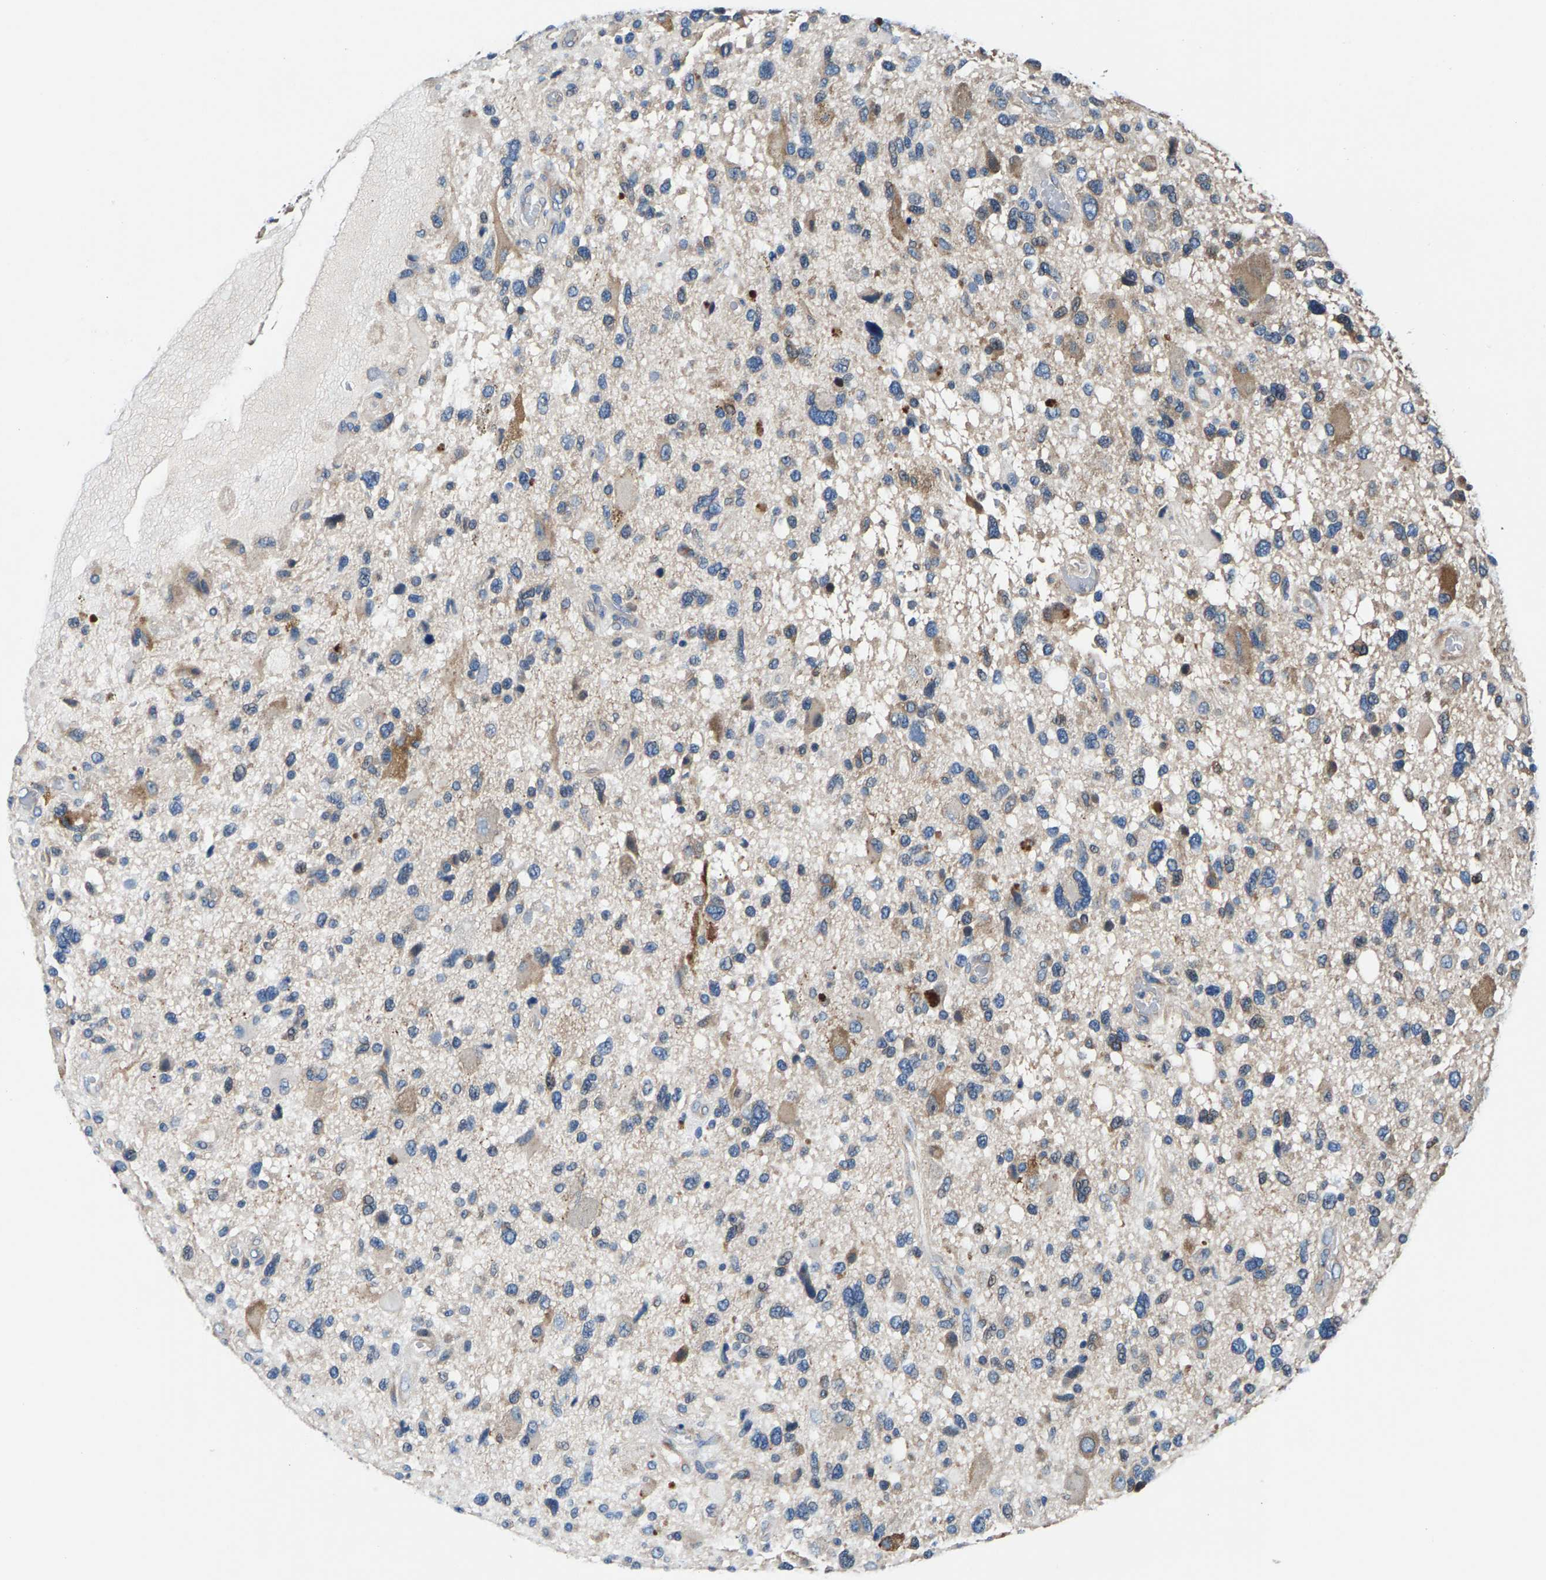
{"staining": {"intensity": "weak", "quantity": "25%-75%", "location": "cytoplasmic/membranous"}, "tissue": "glioma", "cell_type": "Tumor cells", "image_type": "cancer", "snomed": [{"axis": "morphology", "description": "Glioma, malignant, High grade"}, {"axis": "topography", "description": "Brain"}], "caption": "Immunohistochemical staining of high-grade glioma (malignant) exhibits low levels of weak cytoplasmic/membranous positivity in approximately 25%-75% of tumor cells.", "gene": "CDRT4", "patient": {"sex": "male", "age": 33}}